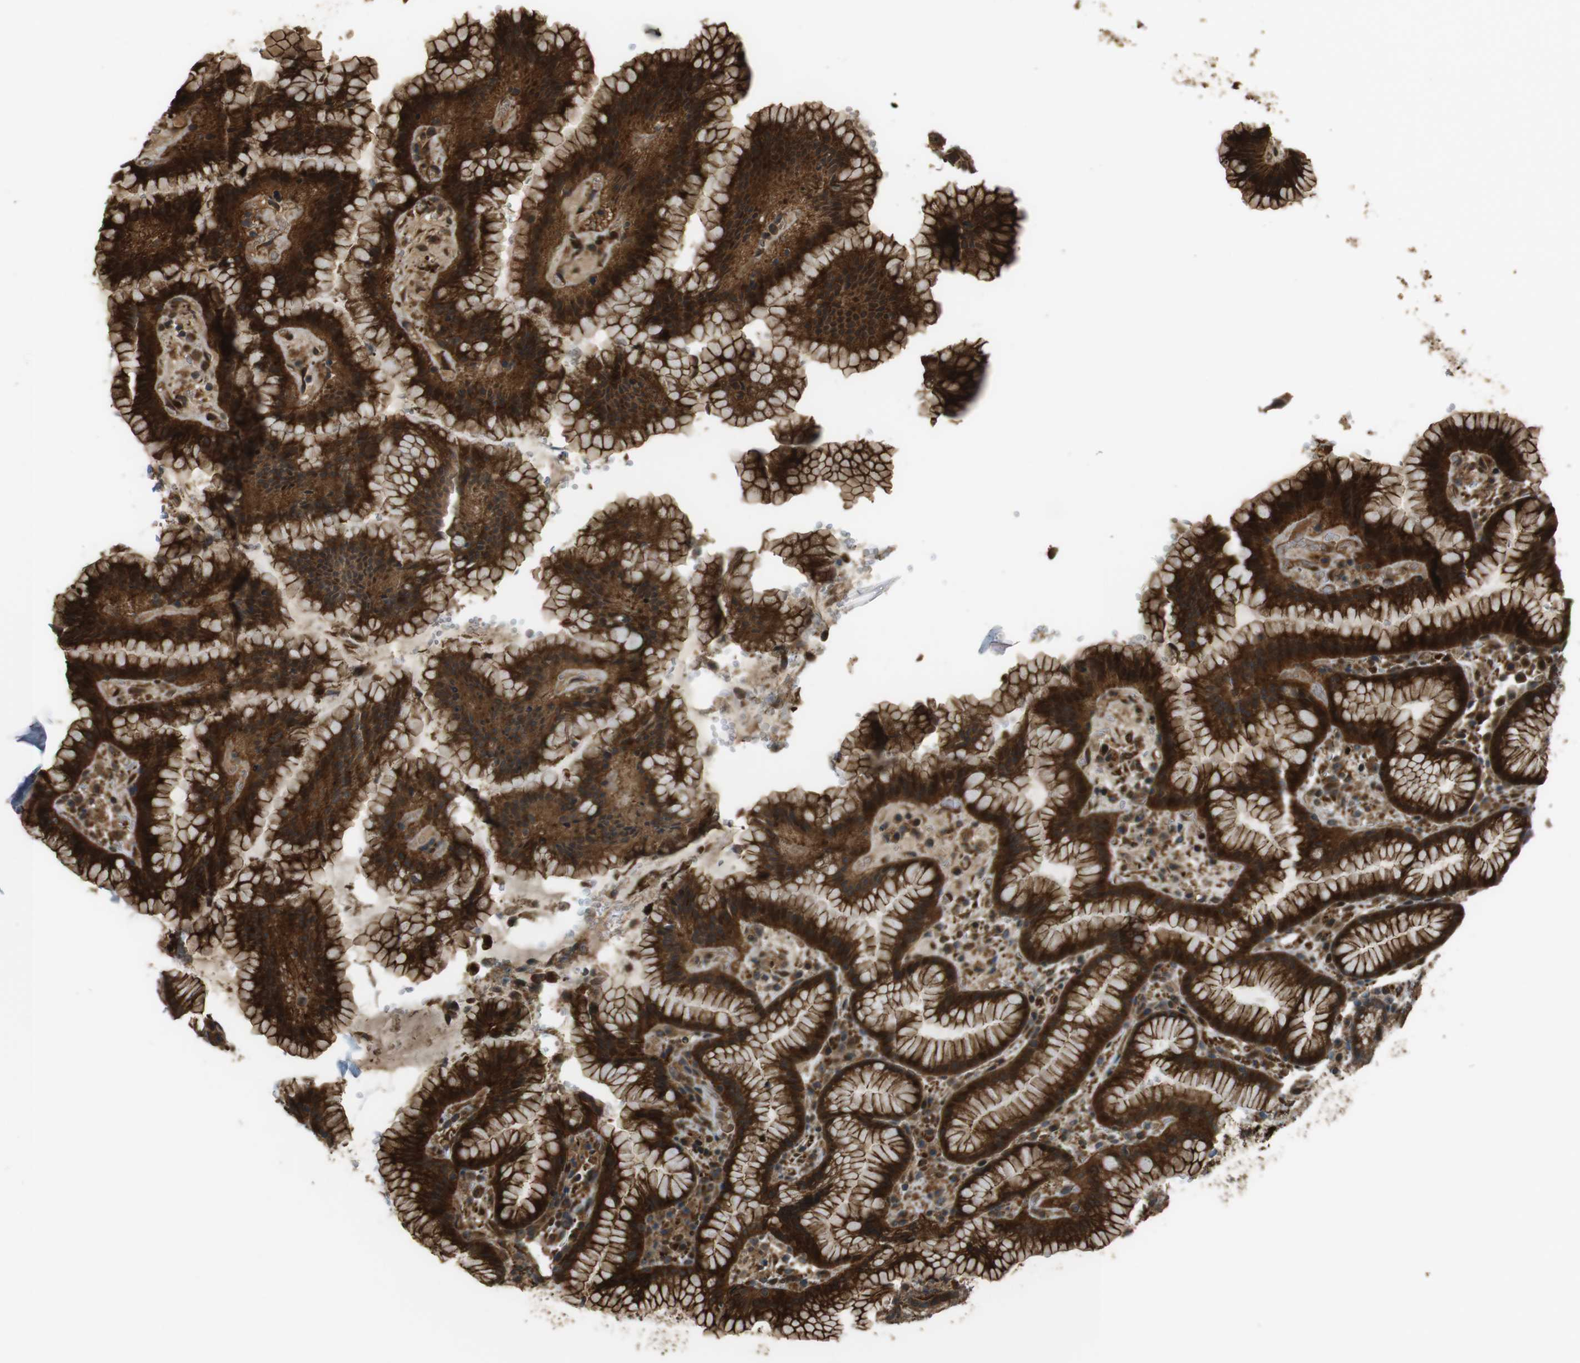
{"staining": {"intensity": "strong", "quantity": ">75%", "location": "cytoplasmic/membranous"}, "tissue": "stomach", "cell_type": "Glandular cells", "image_type": "normal", "snomed": [{"axis": "morphology", "description": "Normal tissue, NOS"}, {"axis": "topography", "description": "Stomach, lower"}], "caption": "Immunohistochemistry (IHC) of normal human stomach shows high levels of strong cytoplasmic/membranous positivity in about >75% of glandular cells.", "gene": "MSRB3", "patient": {"sex": "male", "age": 52}}